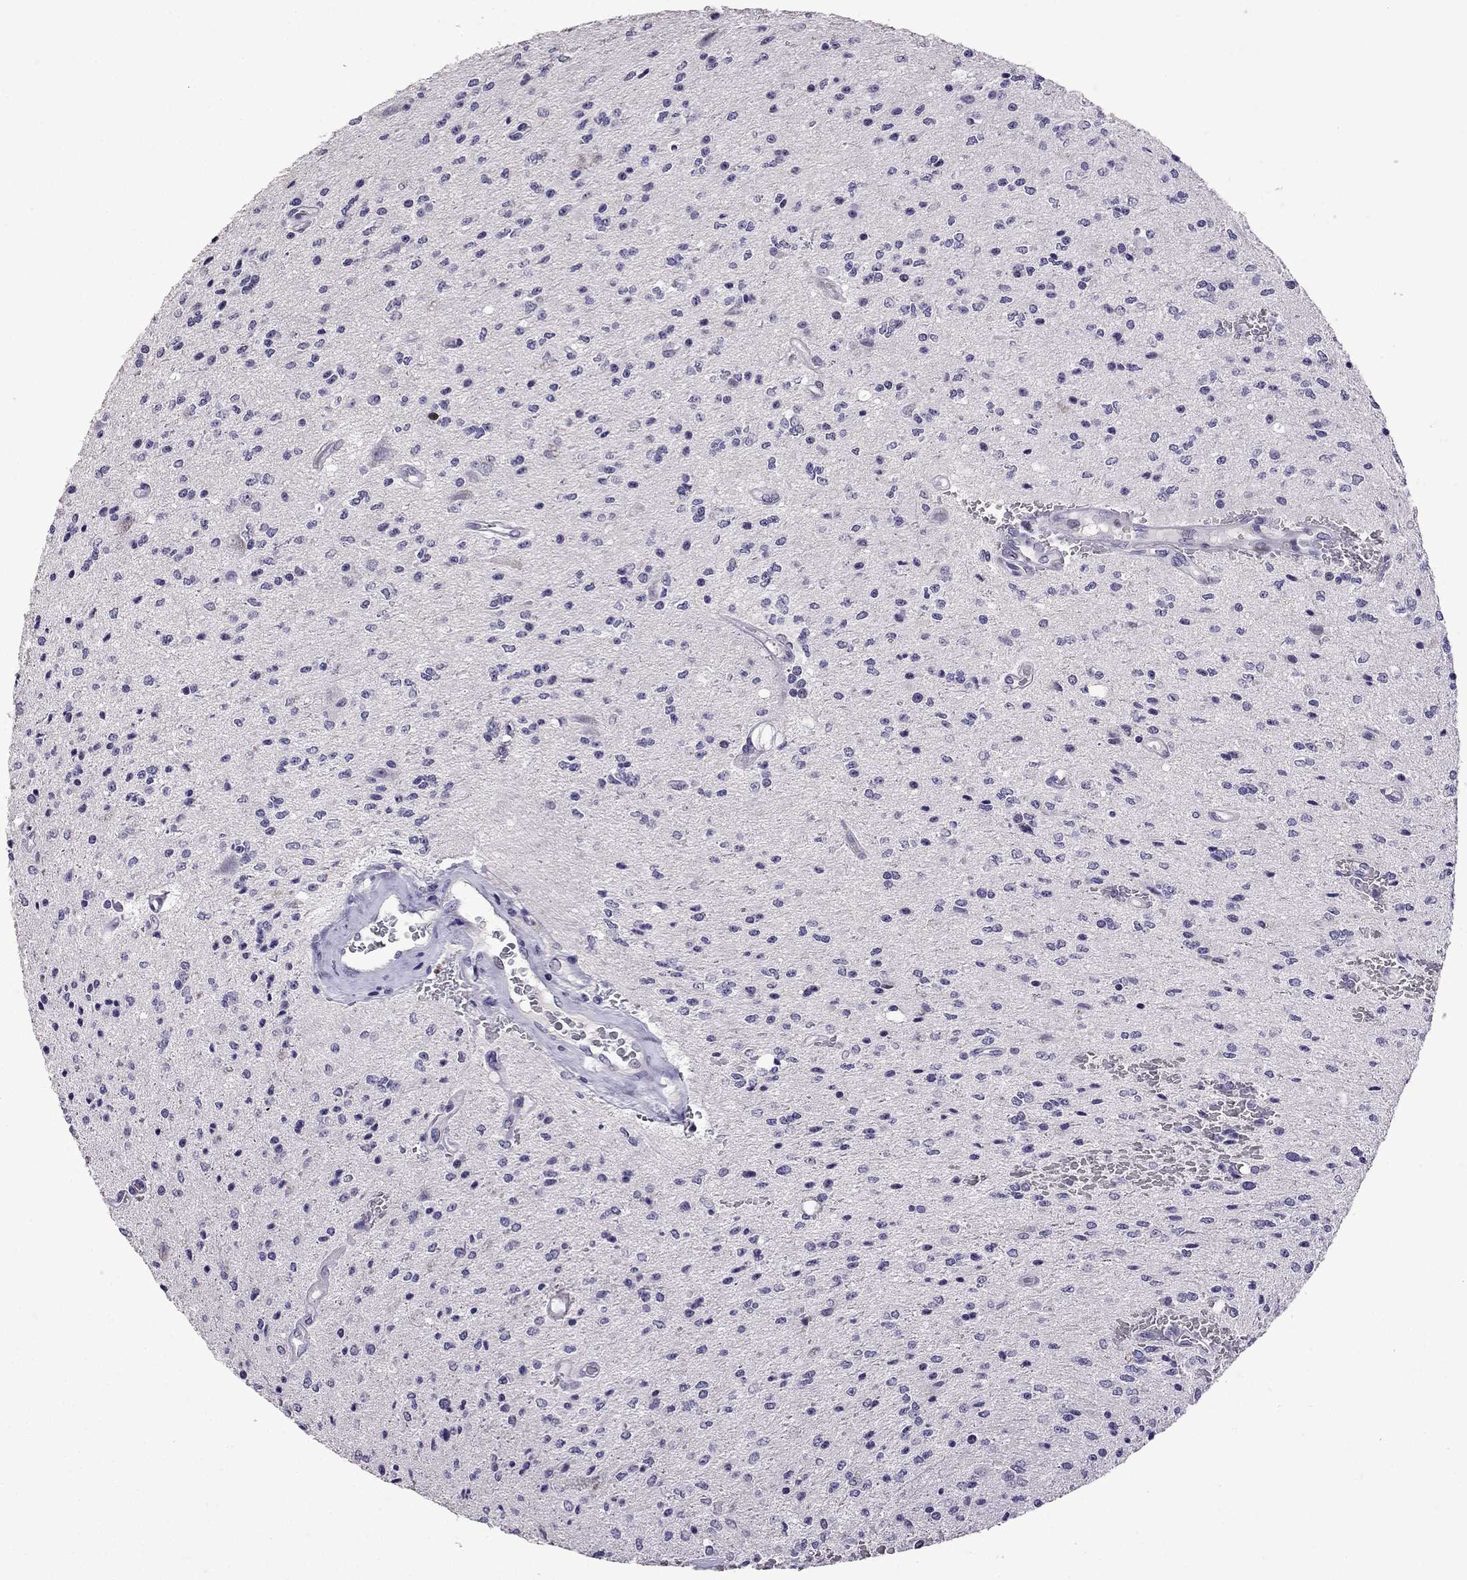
{"staining": {"intensity": "negative", "quantity": "none", "location": "none"}, "tissue": "glioma", "cell_type": "Tumor cells", "image_type": "cancer", "snomed": [{"axis": "morphology", "description": "Glioma, malignant, Low grade"}, {"axis": "topography", "description": "Brain"}], "caption": "Tumor cells show no significant protein positivity in malignant glioma (low-grade). Brightfield microscopy of IHC stained with DAB (brown) and hematoxylin (blue), captured at high magnification.", "gene": "TTN", "patient": {"sex": "male", "age": 67}}